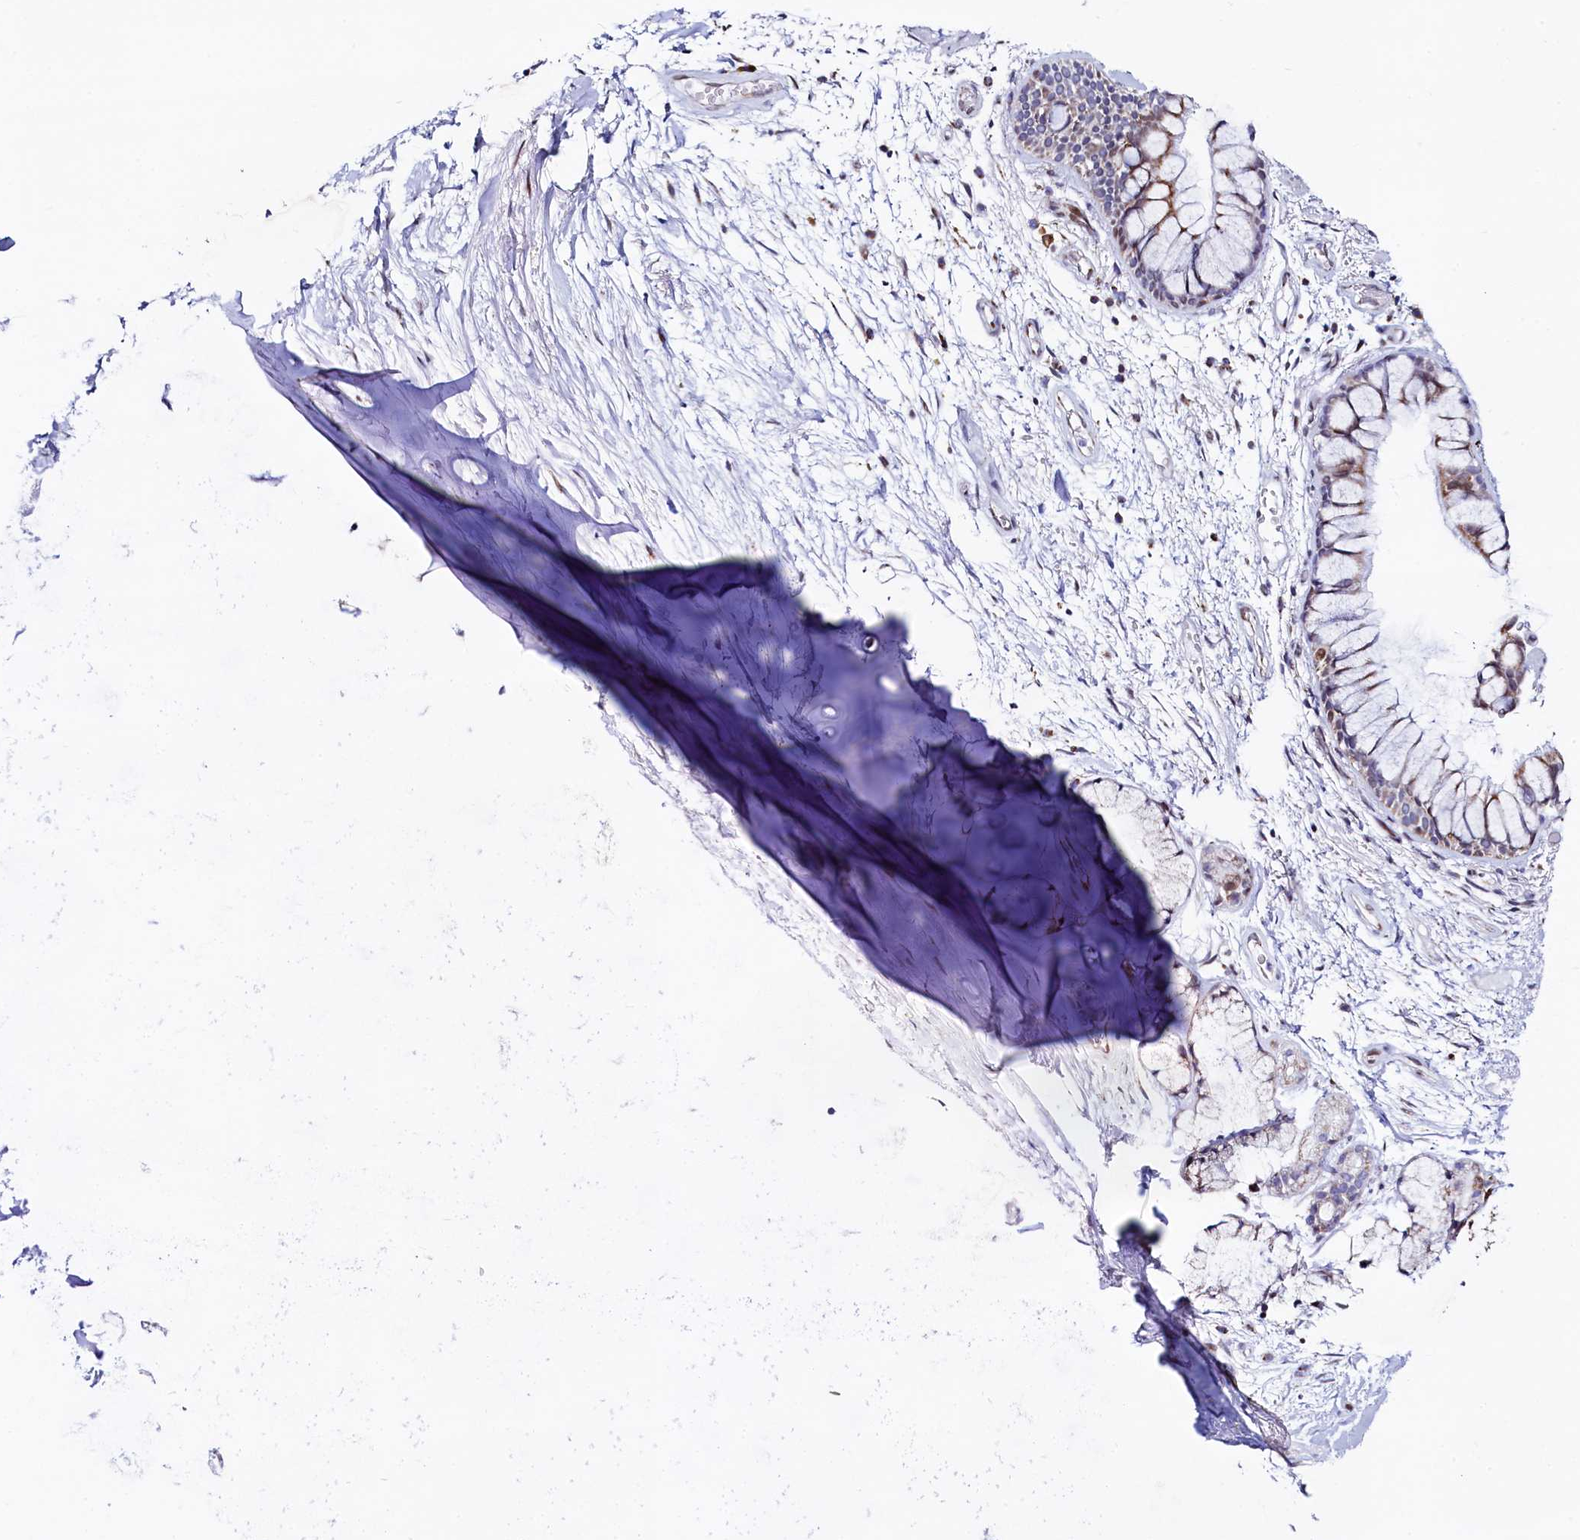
{"staining": {"intensity": "moderate", "quantity": ">75%", "location": "cytoplasmic/membranous"}, "tissue": "bronchus", "cell_type": "Respiratory epithelial cells", "image_type": "normal", "snomed": [{"axis": "morphology", "description": "Normal tissue, NOS"}, {"axis": "topography", "description": "Bronchus"}], "caption": "Moderate cytoplasmic/membranous protein positivity is seen in approximately >75% of respiratory epithelial cells in bronchus. Immunohistochemistry (ihc) stains the protein in brown and the nuclei are stained blue.", "gene": "HDGFL3", "patient": {"sex": "male", "age": 65}}